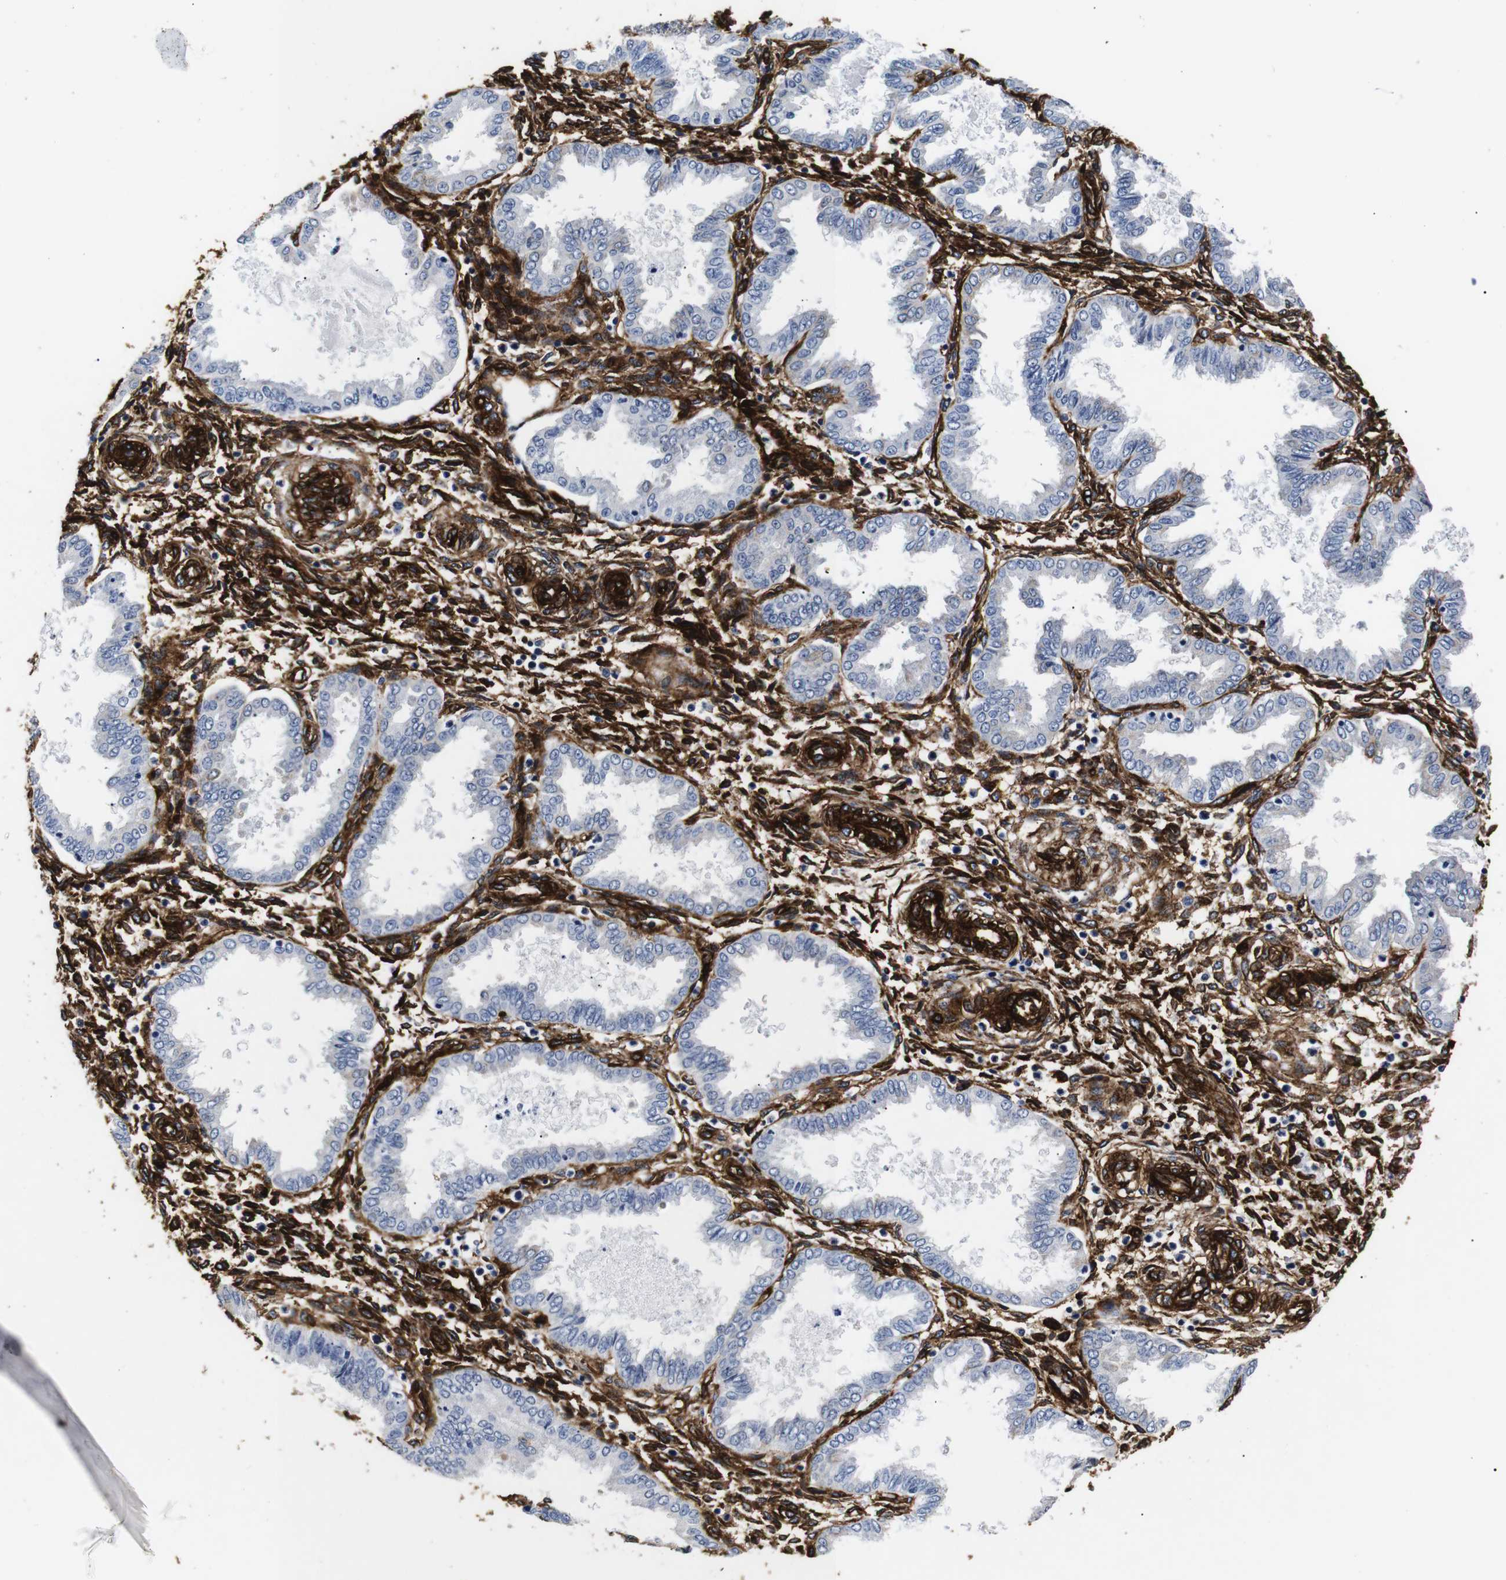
{"staining": {"intensity": "strong", "quantity": ">75%", "location": "cytoplasmic/membranous"}, "tissue": "endometrium", "cell_type": "Cells in endometrial stroma", "image_type": "normal", "snomed": [{"axis": "morphology", "description": "Normal tissue, NOS"}, {"axis": "topography", "description": "Endometrium"}], "caption": "Benign endometrium shows strong cytoplasmic/membranous staining in approximately >75% of cells in endometrial stroma (Stains: DAB (3,3'-diaminobenzidine) in brown, nuclei in blue, Microscopy: brightfield microscopy at high magnification)..", "gene": "CAV2", "patient": {"sex": "female", "age": 33}}